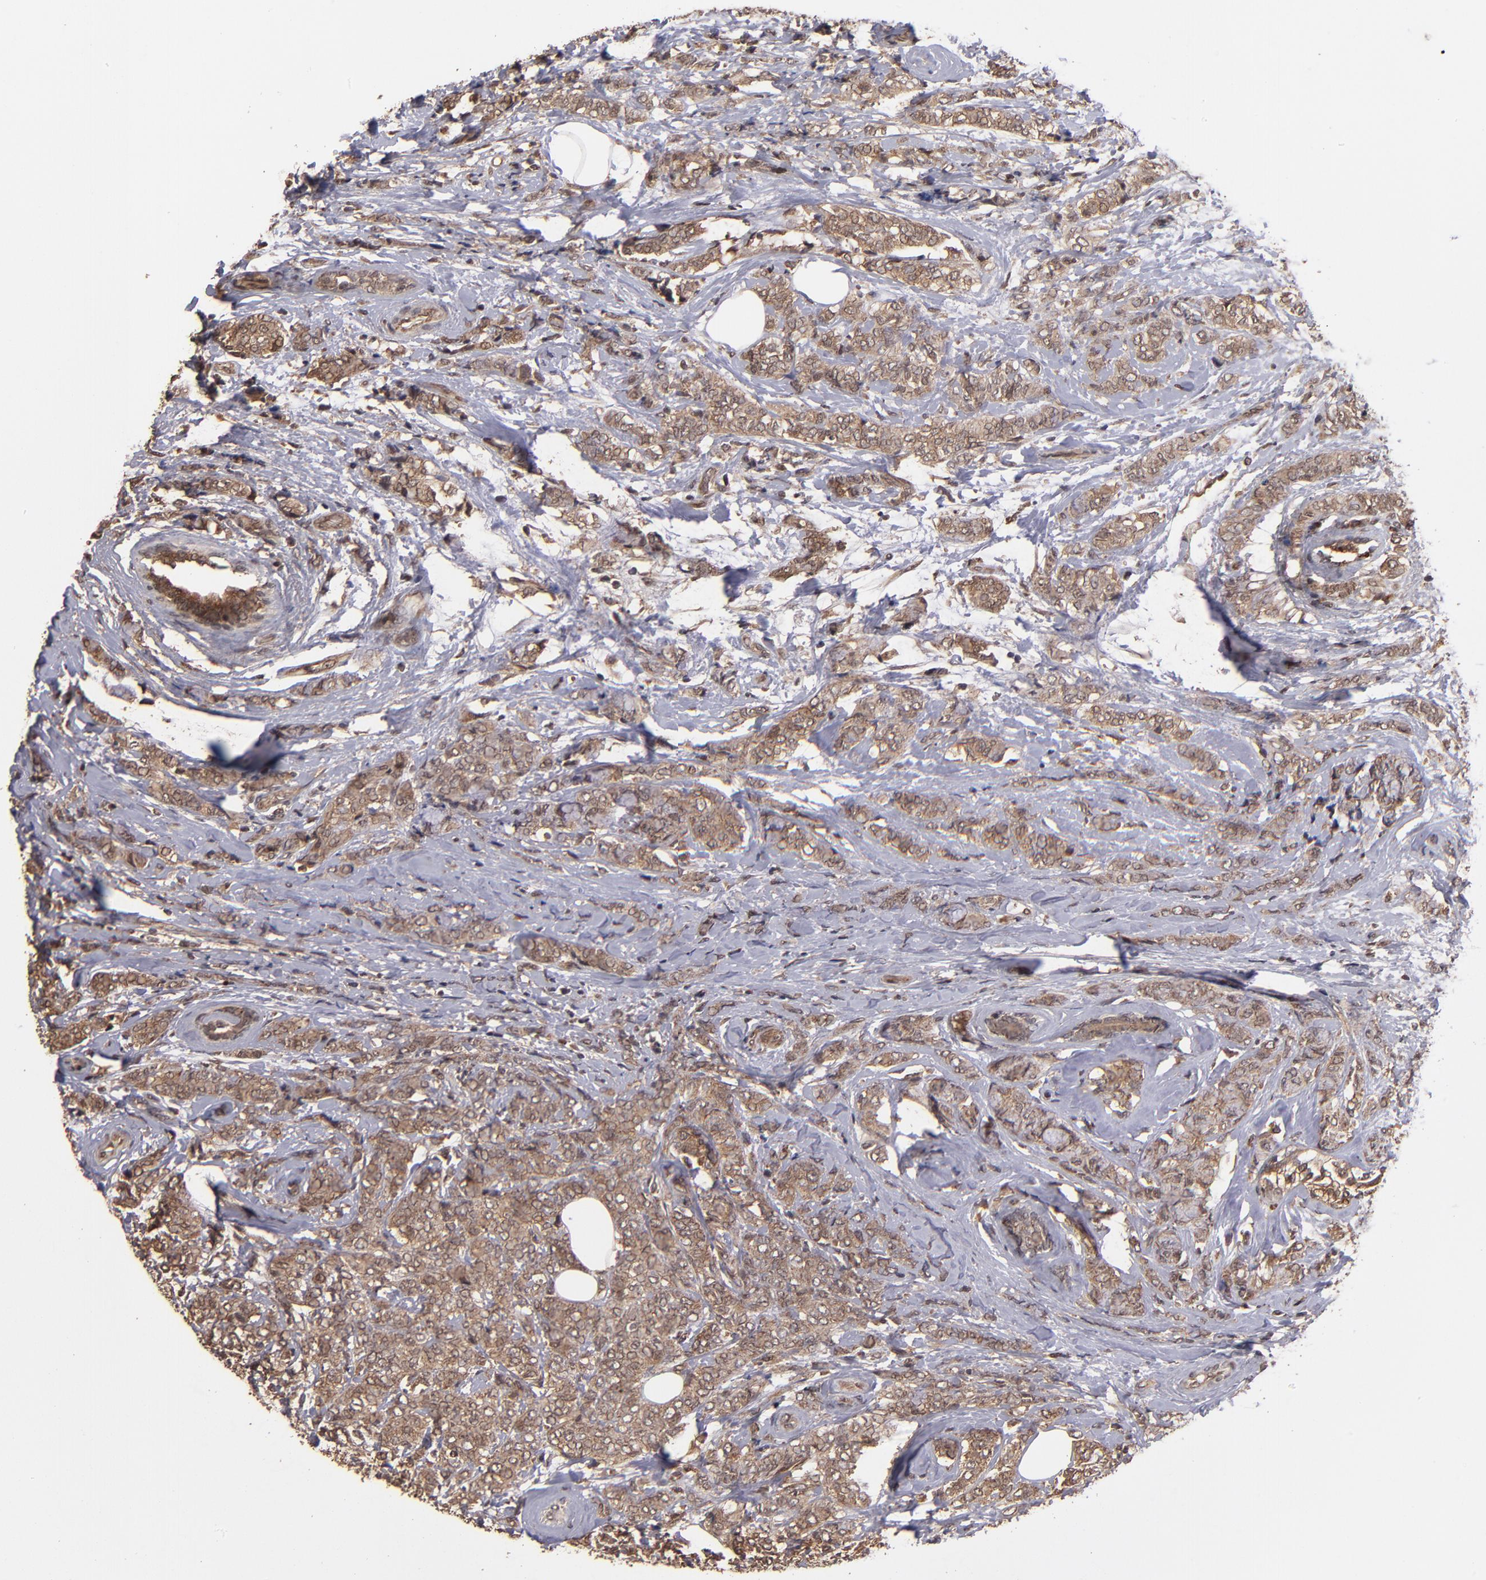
{"staining": {"intensity": "moderate", "quantity": ">75%", "location": "cytoplasmic/membranous"}, "tissue": "breast cancer", "cell_type": "Tumor cells", "image_type": "cancer", "snomed": [{"axis": "morphology", "description": "Lobular carcinoma"}, {"axis": "topography", "description": "Breast"}], "caption": "Immunohistochemistry (IHC) histopathology image of neoplastic tissue: human breast lobular carcinoma stained using immunohistochemistry (IHC) shows medium levels of moderate protein expression localized specifically in the cytoplasmic/membranous of tumor cells, appearing as a cytoplasmic/membranous brown color.", "gene": "NFE2L2", "patient": {"sex": "female", "age": 60}}